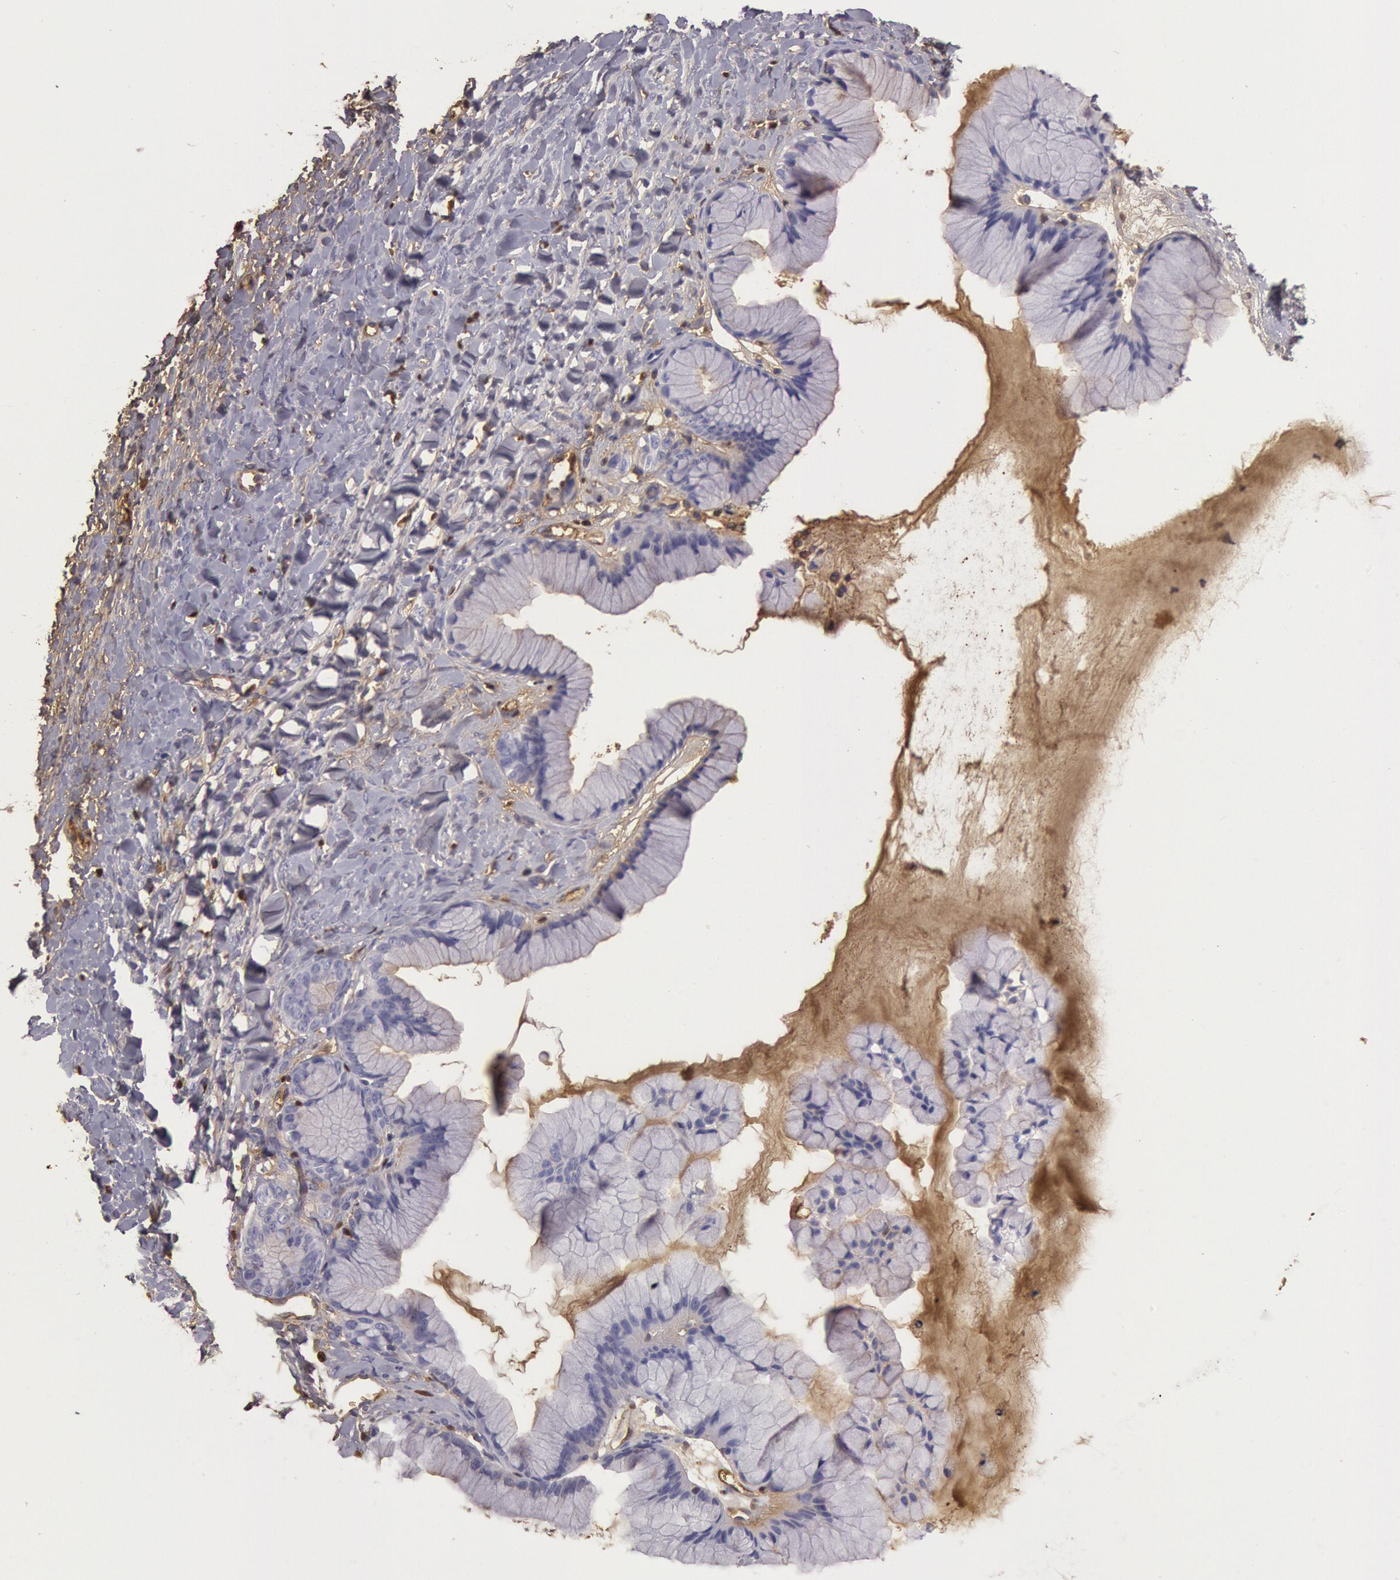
{"staining": {"intensity": "weak", "quantity": "25%-75%", "location": "cytoplasmic/membranous"}, "tissue": "ovarian cancer", "cell_type": "Tumor cells", "image_type": "cancer", "snomed": [{"axis": "morphology", "description": "Cystadenocarcinoma, mucinous, NOS"}, {"axis": "topography", "description": "Ovary"}], "caption": "Immunohistochemistry staining of ovarian cancer, which demonstrates low levels of weak cytoplasmic/membranous expression in approximately 25%-75% of tumor cells indicating weak cytoplasmic/membranous protein positivity. The staining was performed using DAB (3,3'-diaminobenzidine) (brown) for protein detection and nuclei were counterstained in hematoxylin (blue).", "gene": "IGHG1", "patient": {"sex": "female", "age": 41}}